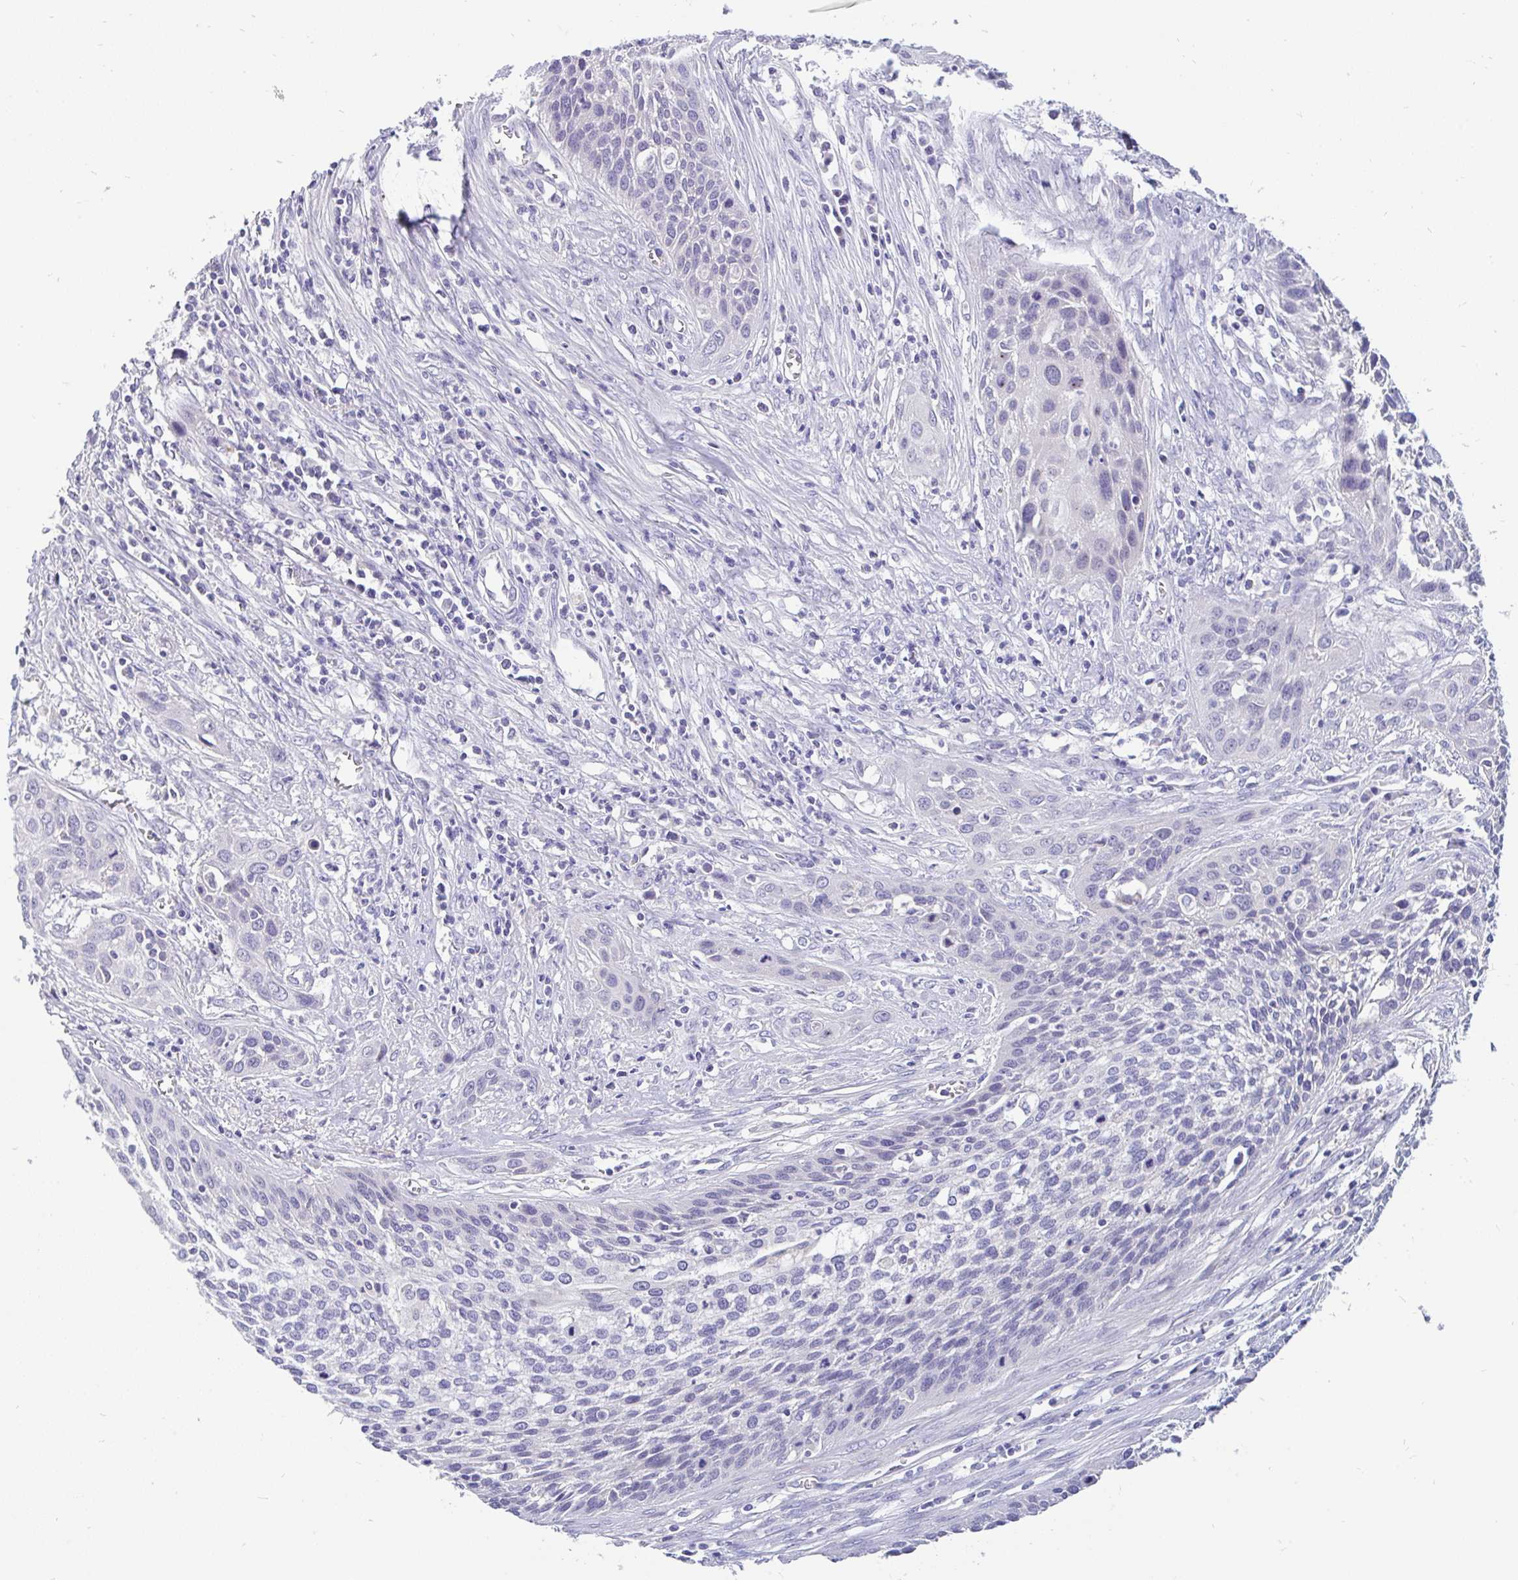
{"staining": {"intensity": "negative", "quantity": "none", "location": "none"}, "tissue": "cervical cancer", "cell_type": "Tumor cells", "image_type": "cancer", "snomed": [{"axis": "morphology", "description": "Squamous cell carcinoma, NOS"}, {"axis": "topography", "description": "Cervix"}], "caption": "Cervical squamous cell carcinoma stained for a protein using immunohistochemistry (IHC) exhibits no staining tumor cells.", "gene": "INTS5", "patient": {"sex": "female", "age": 34}}